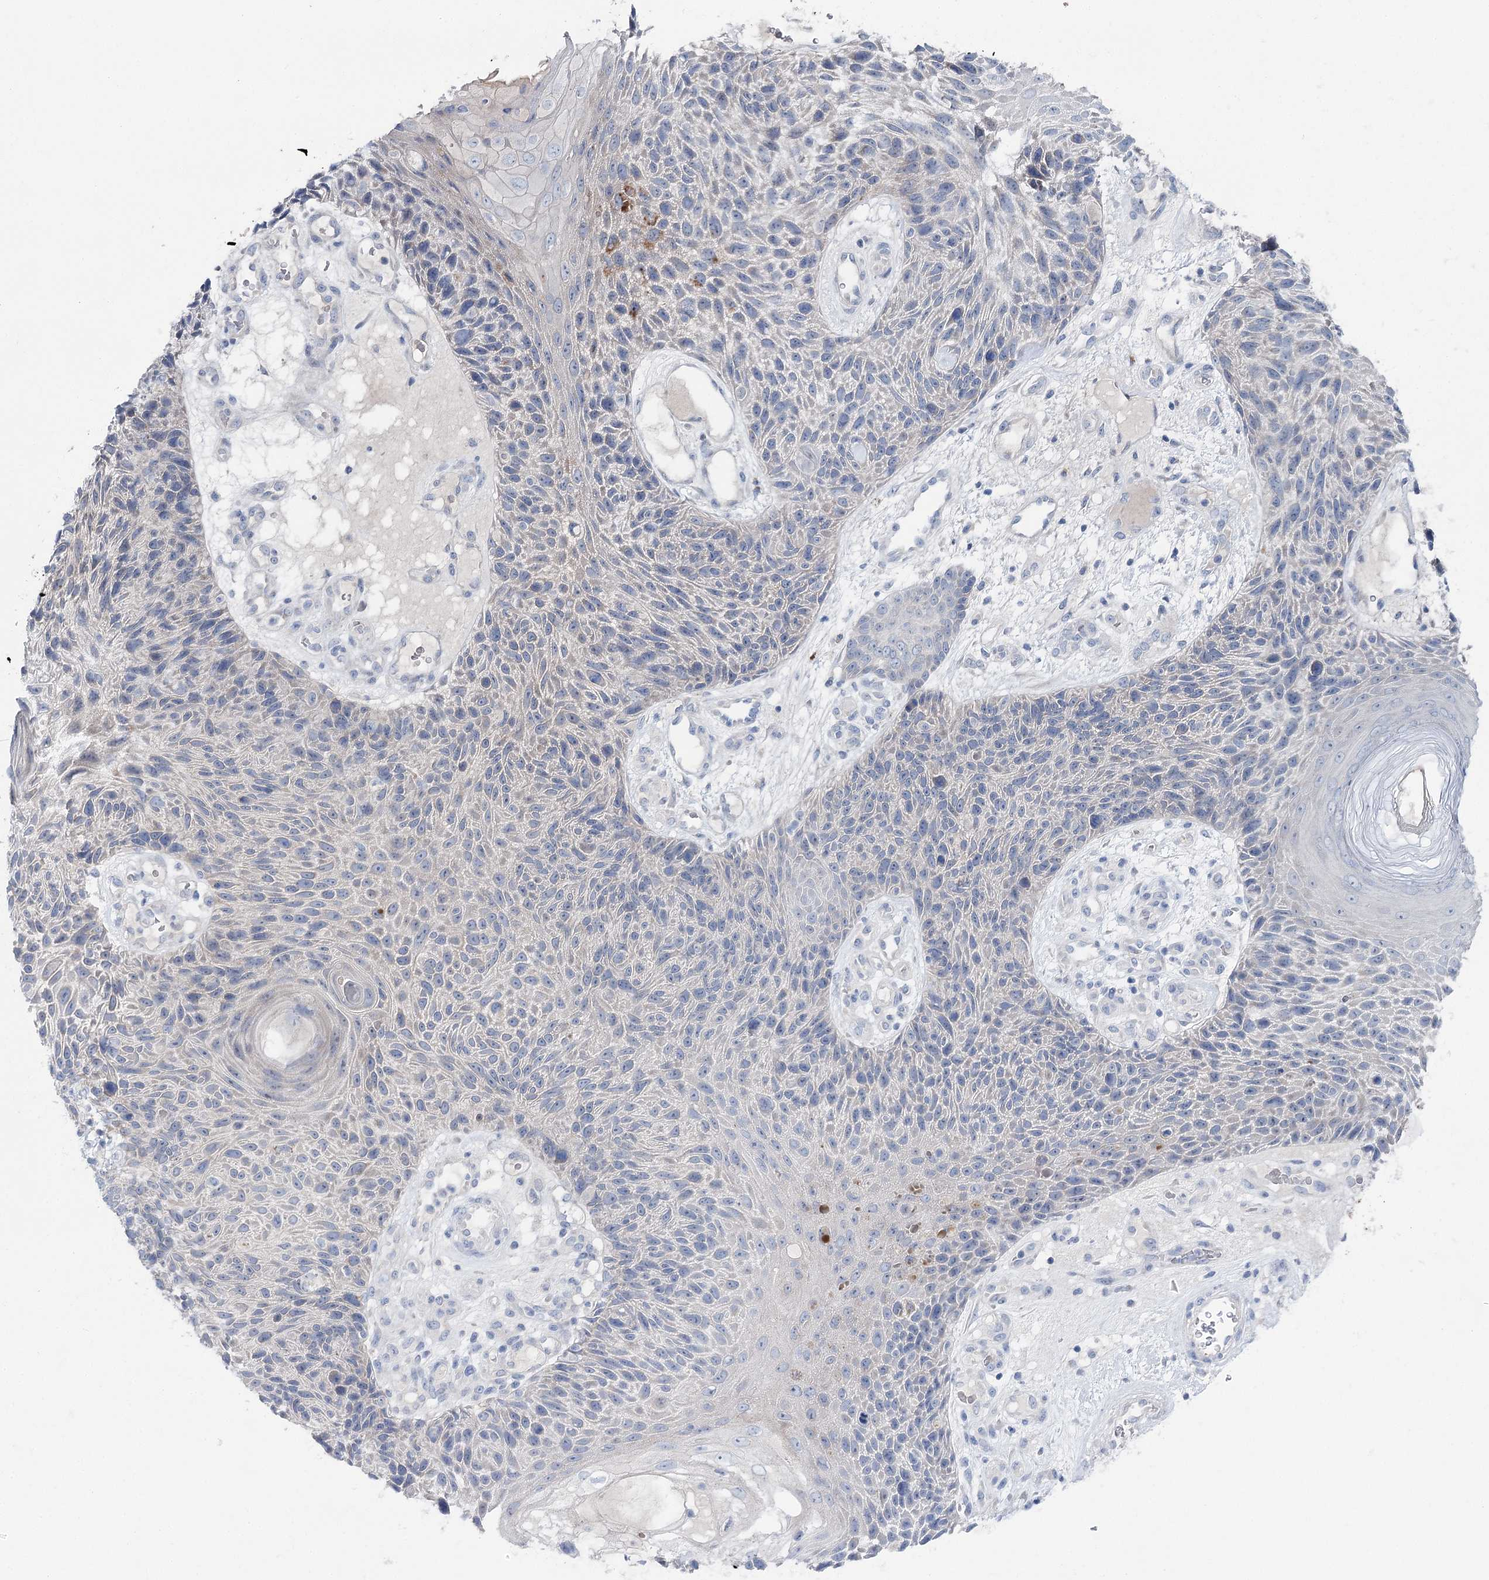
{"staining": {"intensity": "negative", "quantity": "none", "location": "none"}, "tissue": "skin cancer", "cell_type": "Tumor cells", "image_type": "cancer", "snomed": [{"axis": "morphology", "description": "Squamous cell carcinoma, NOS"}, {"axis": "topography", "description": "Skin"}], "caption": "The image displays no significant positivity in tumor cells of skin cancer (squamous cell carcinoma).", "gene": "LRRC14B", "patient": {"sex": "female", "age": 88}}